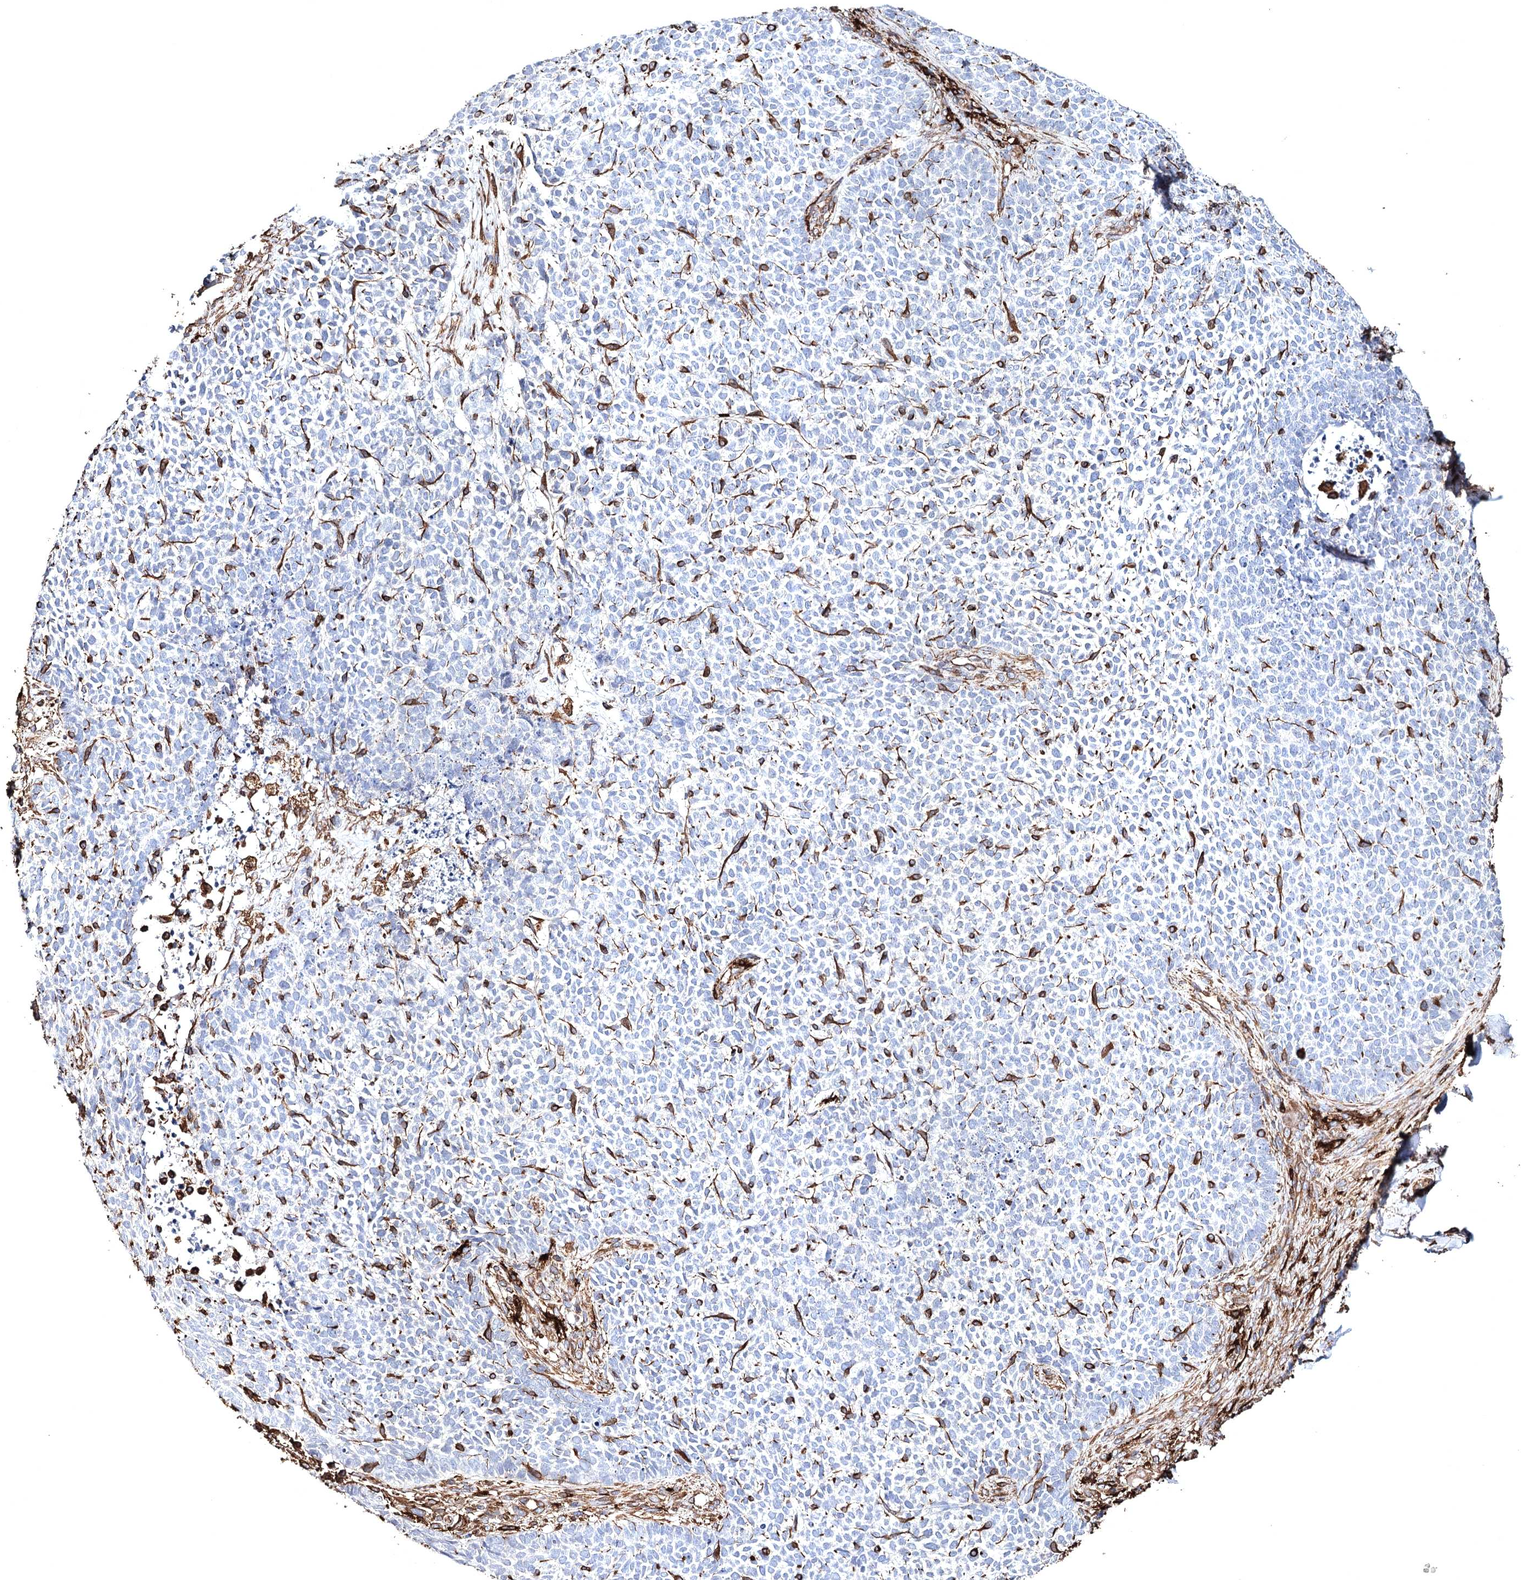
{"staining": {"intensity": "negative", "quantity": "none", "location": "none"}, "tissue": "skin cancer", "cell_type": "Tumor cells", "image_type": "cancer", "snomed": [{"axis": "morphology", "description": "Basal cell carcinoma"}, {"axis": "topography", "description": "Skin"}], "caption": "Immunohistochemical staining of skin basal cell carcinoma displays no significant staining in tumor cells. (Stains: DAB immunohistochemistry with hematoxylin counter stain, Microscopy: brightfield microscopy at high magnification).", "gene": "CLEC4M", "patient": {"sex": "female", "age": 84}}